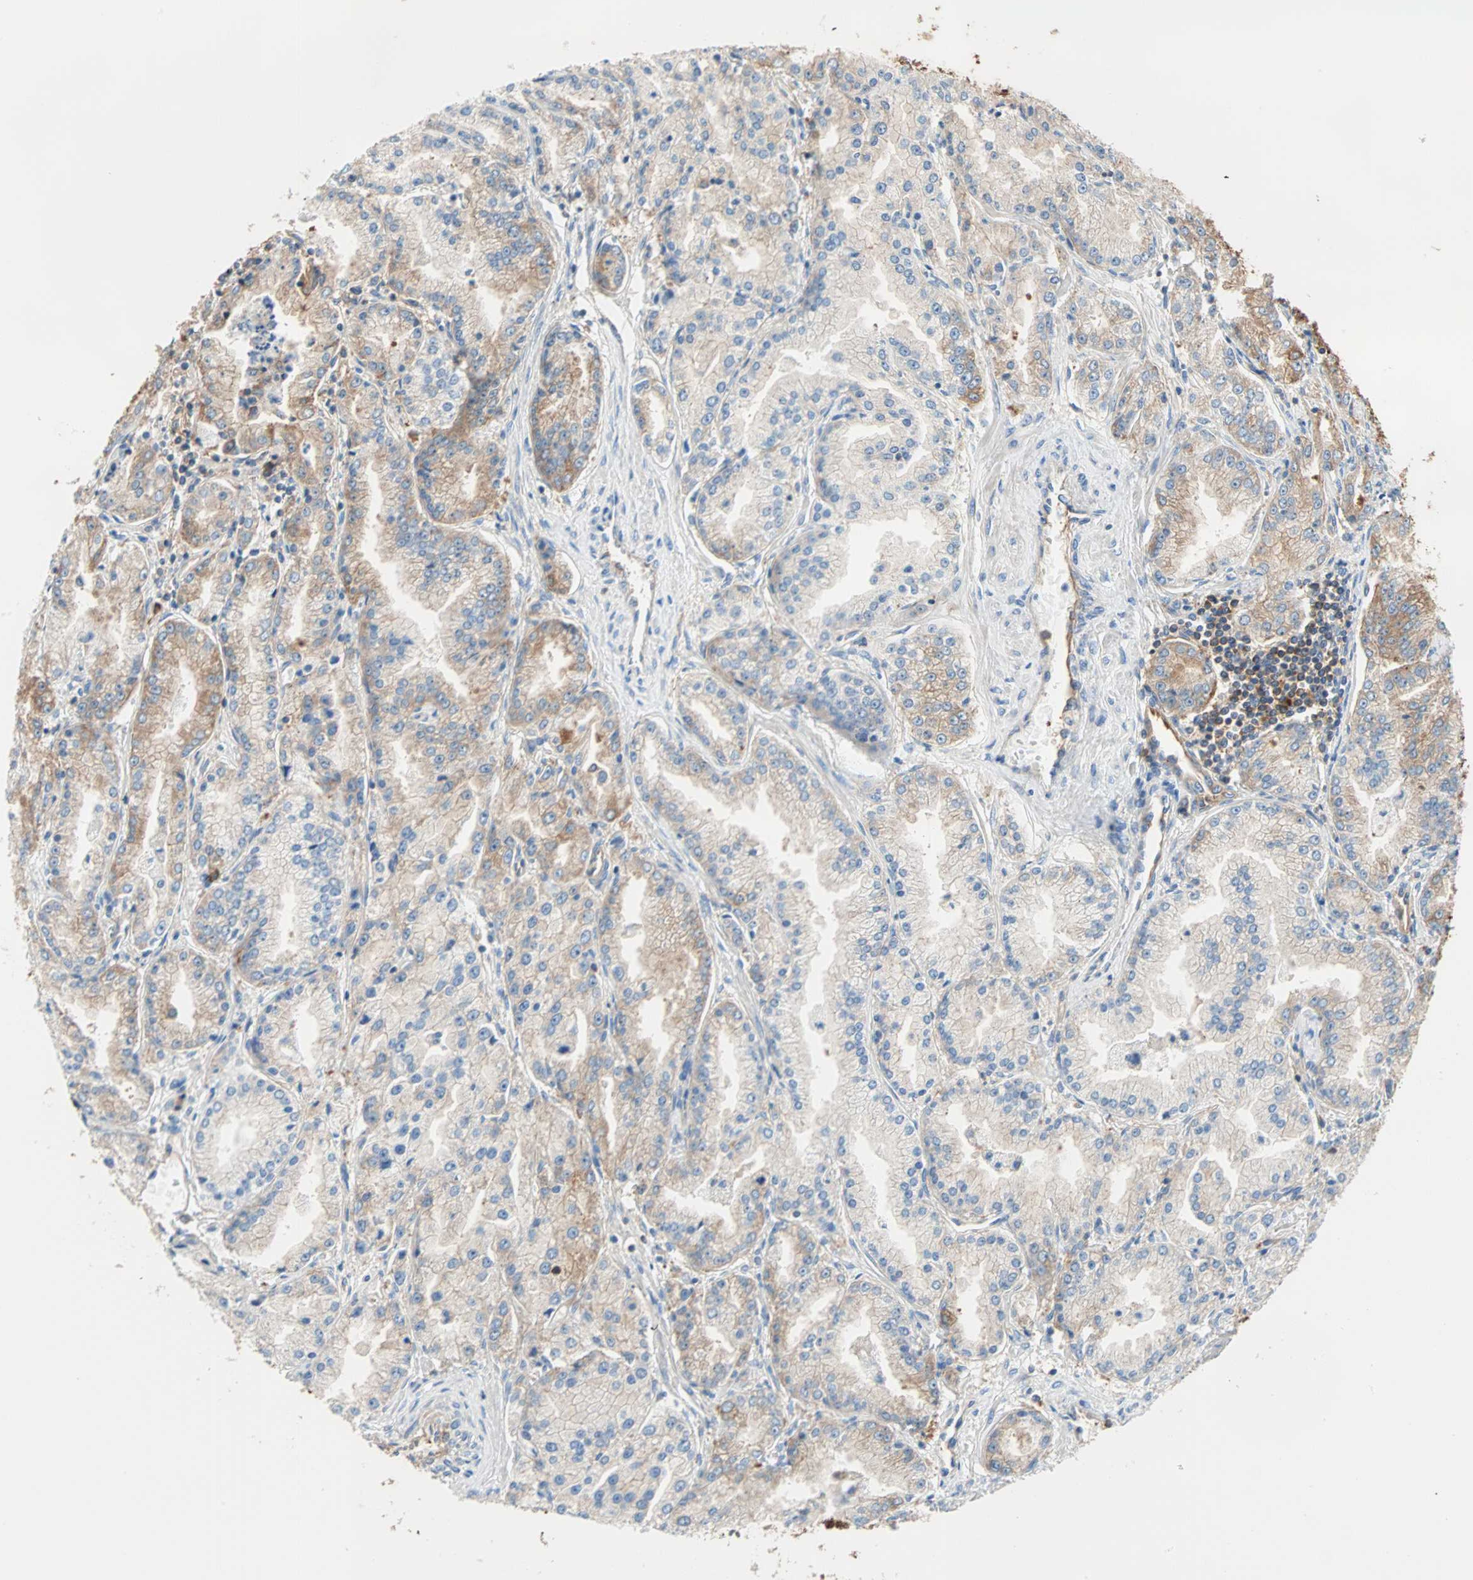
{"staining": {"intensity": "weak", "quantity": "25%-75%", "location": "cytoplasmic/membranous"}, "tissue": "prostate cancer", "cell_type": "Tumor cells", "image_type": "cancer", "snomed": [{"axis": "morphology", "description": "Adenocarcinoma, High grade"}, {"axis": "topography", "description": "Prostate"}], "caption": "Protein expression analysis of human prostate cancer (high-grade adenocarcinoma) reveals weak cytoplasmic/membranous expression in about 25%-75% of tumor cells.", "gene": "EEF2", "patient": {"sex": "male", "age": 61}}